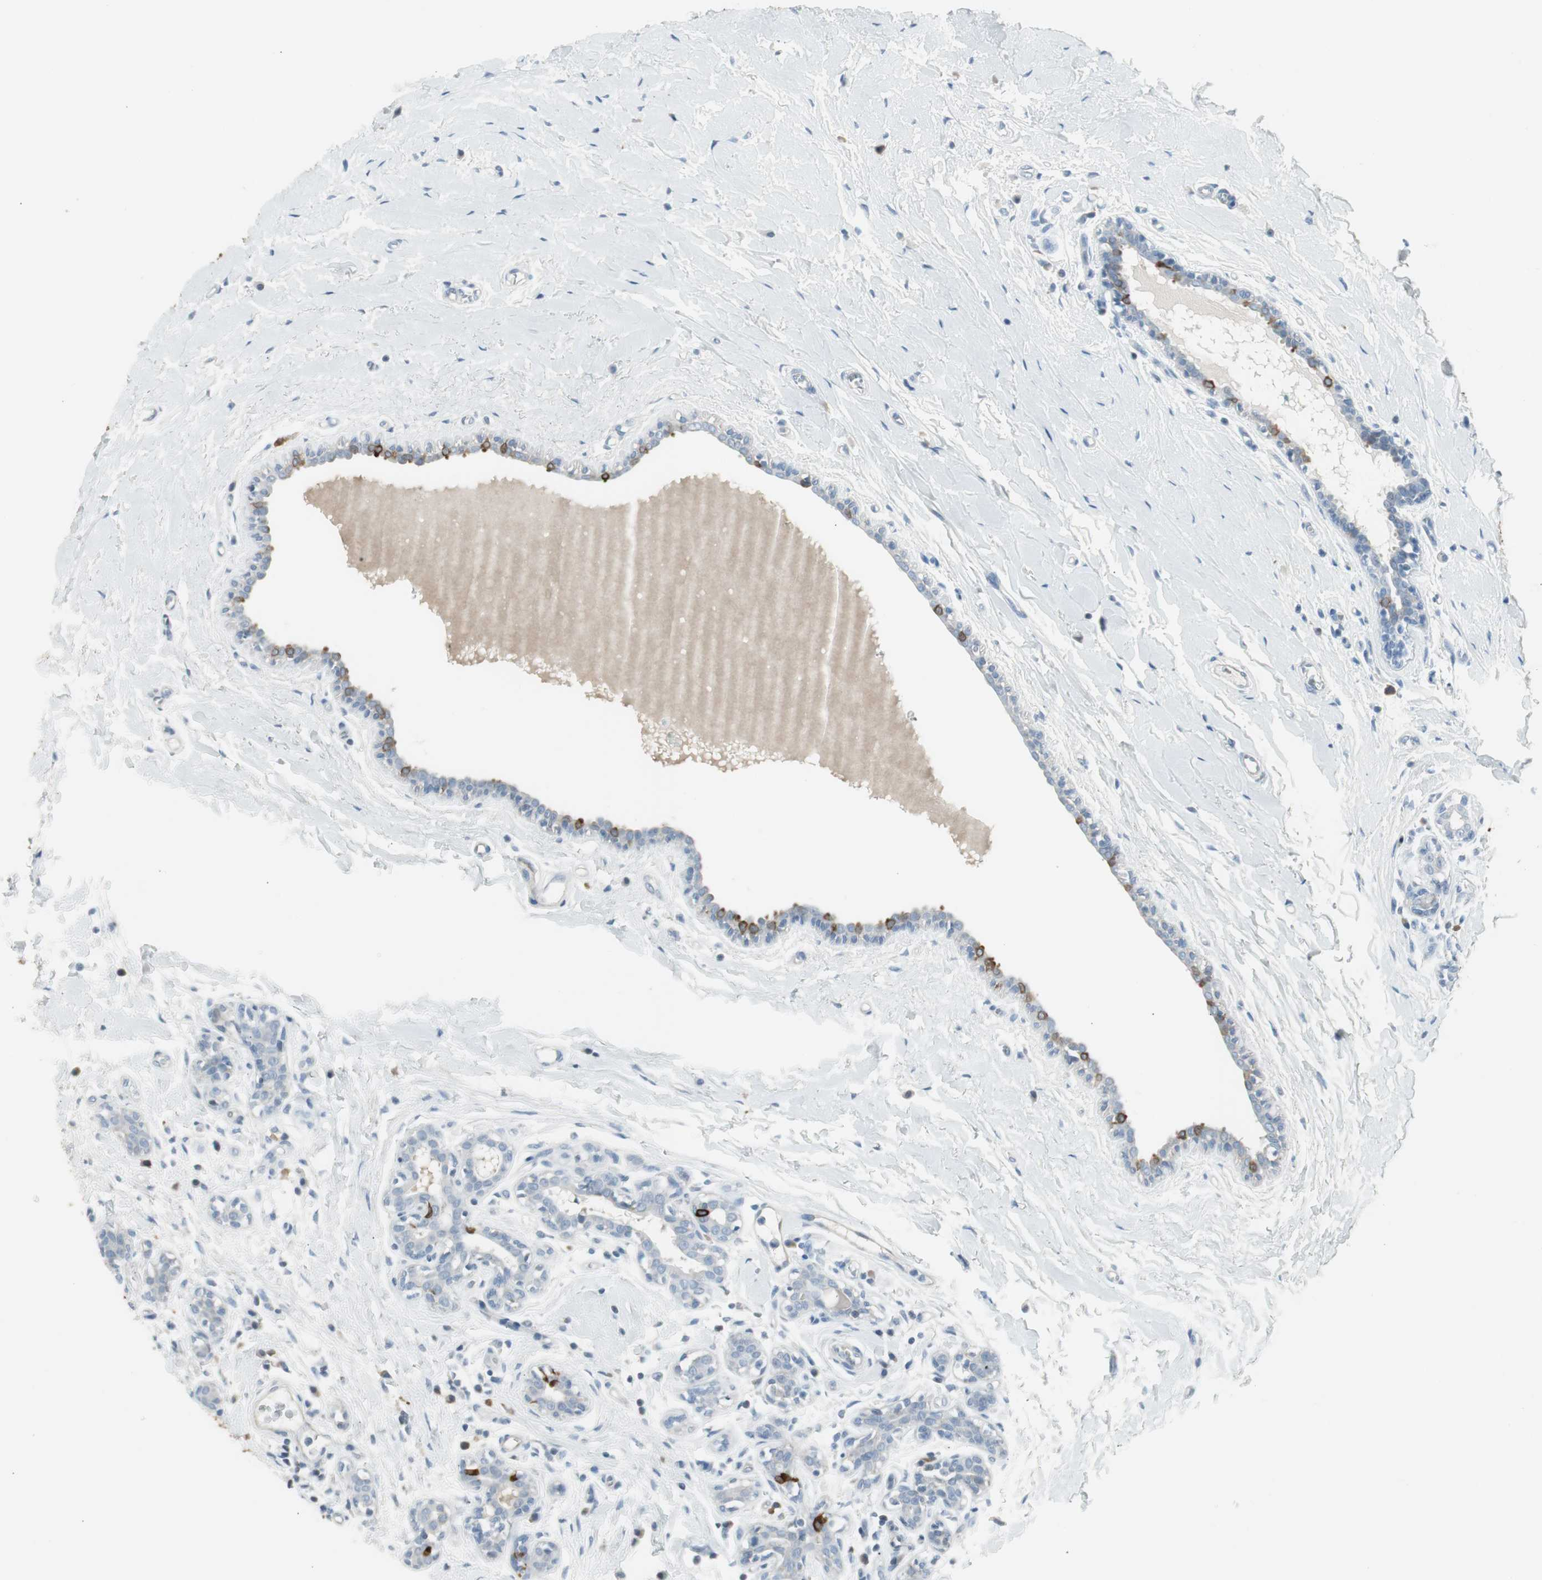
{"staining": {"intensity": "negative", "quantity": "none", "location": "none"}, "tissue": "breast cancer", "cell_type": "Tumor cells", "image_type": "cancer", "snomed": [{"axis": "morphology", "description": "Normal tissue, NOS"}, {"axis": "morphology", "description": "Duct carcinoma"}, {"axis": "topography", "description": "Breast"}], "caption": "Immunohistochemistry (IHC) image of human breast invasive ductal carcinoma stained for a protein (brown), which shows no expression in tumor cells.", "gene": "AGR2", "patient": {"sex": "female", "age": 40}}